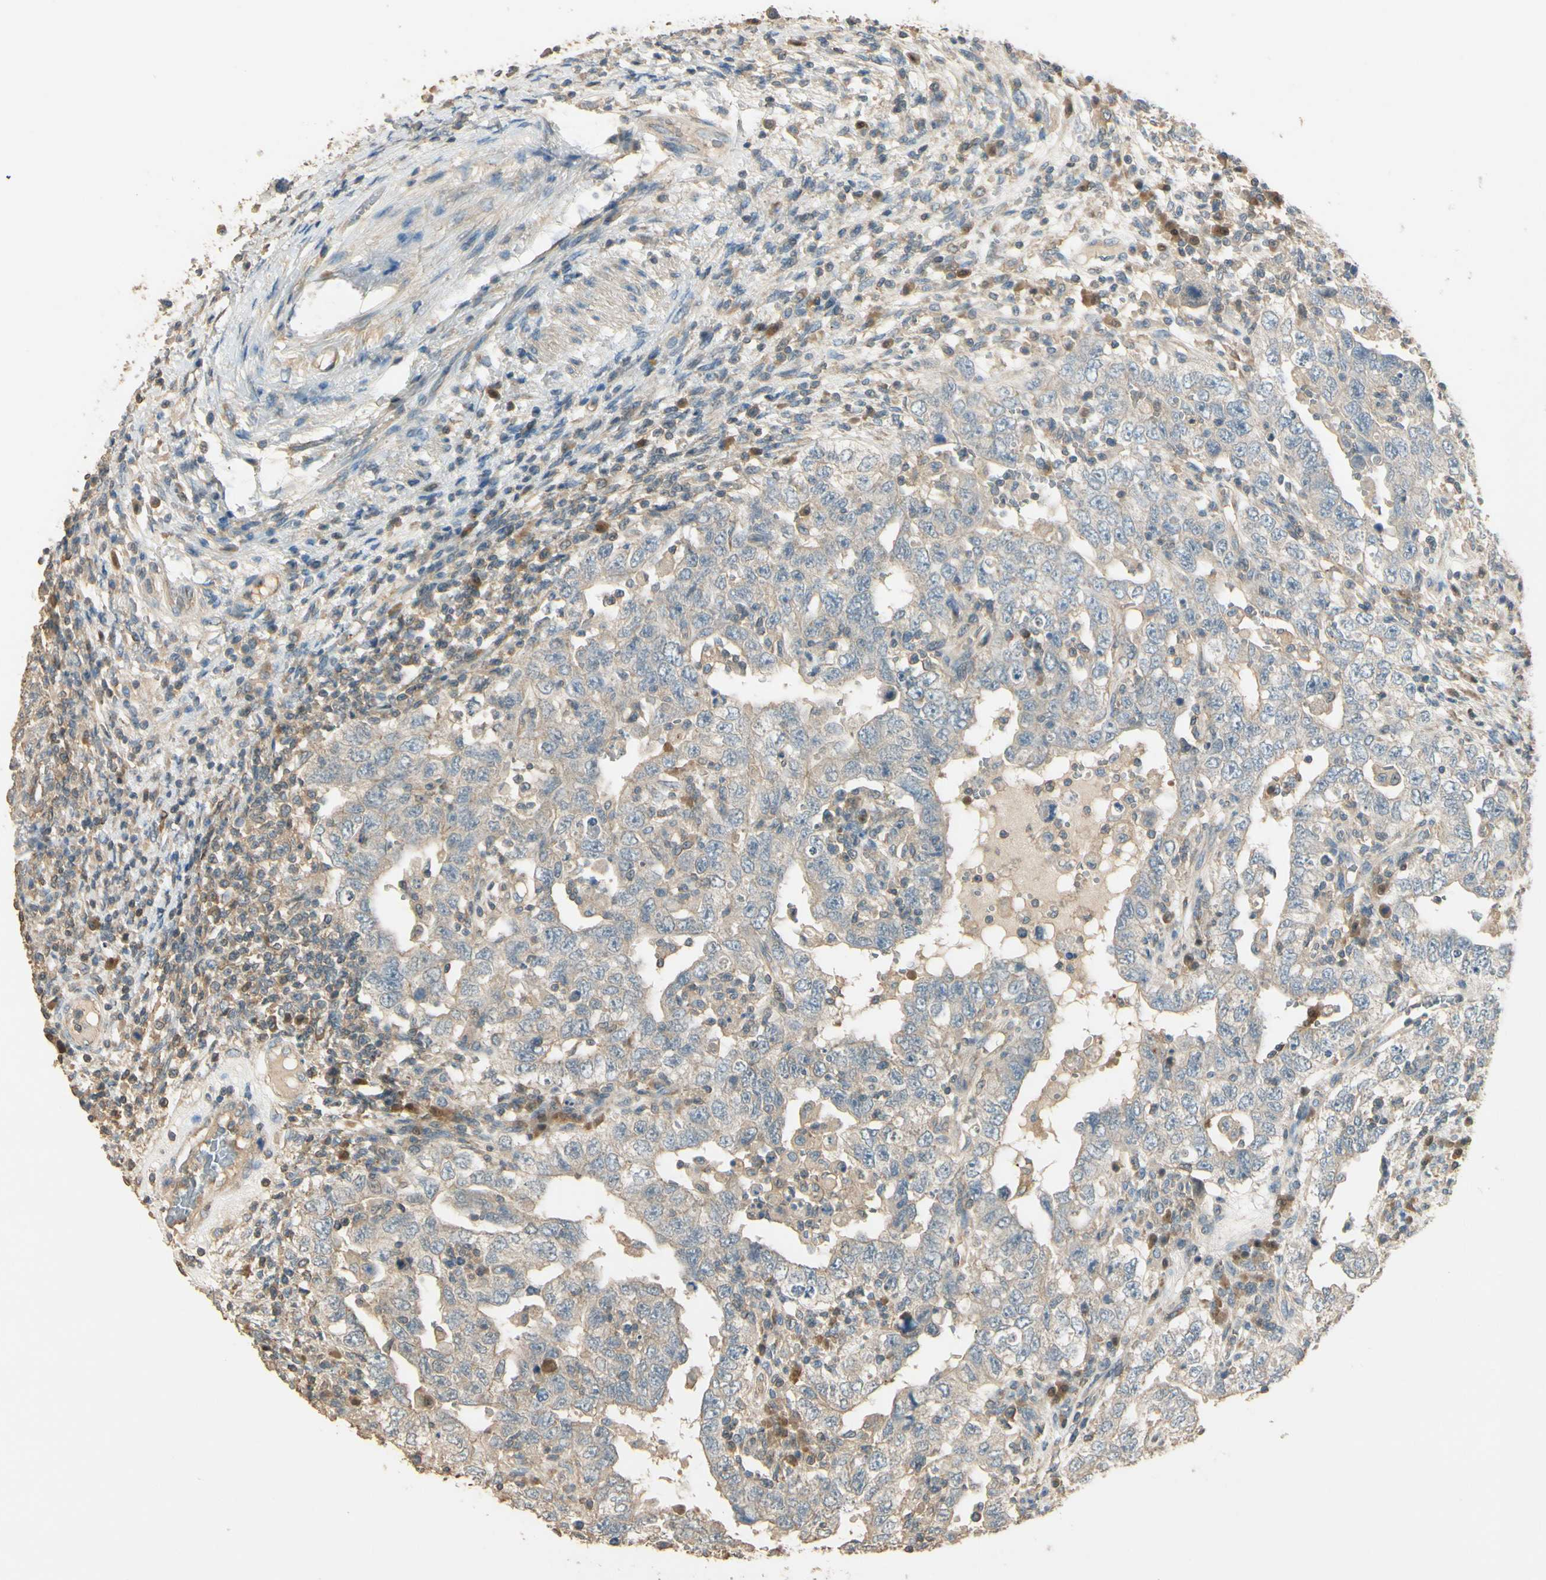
{"staining": {"intensity": "weak", "quantity": "25%-75%", "location": "cytoplasmic/membranous"}, "tissue": "testis cancer", "cell_type": "Tumor cells", "image_type": "cancer", "snomed": [{"axis": "morphology", "description": "Carcinoma, Embryonal, NOS"}, {"axis": "topography", "description": "Testis"}], "caption": "Weak cytoplasmic/membranous positivity for a protein is identified in about 25%-75% of tumor cells of testis embryonal carcinoma using immunohistochemistry.", "gene": "PLXNA1", "patient": {"sex": "male", "age": 26}}